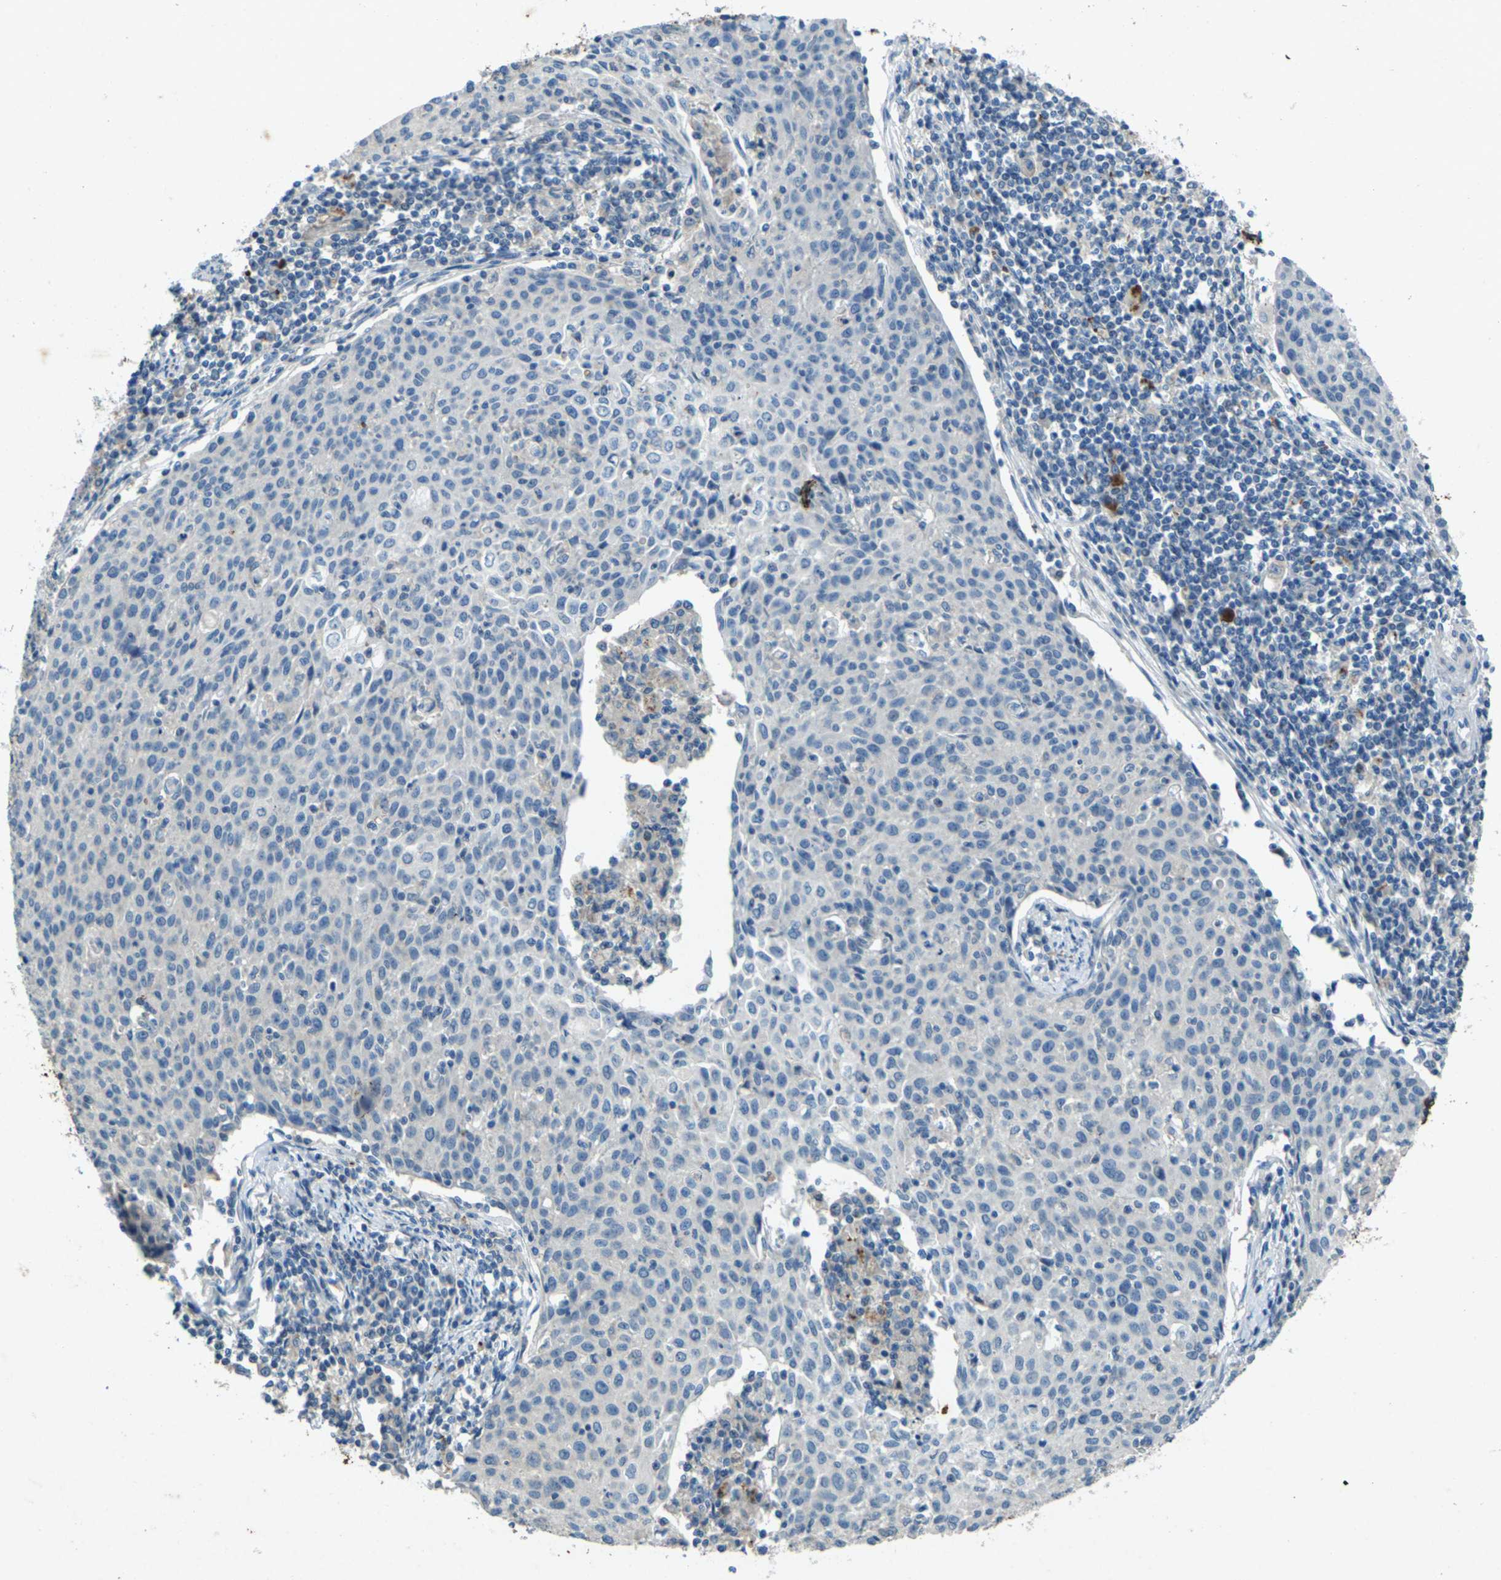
{"staining": {"intensity": "negative", "quantity": "none", "location": "none"}, "tissue": "cervical cancer", "cell_type": "Tumor cells", "image_type": "cancer", "snomed": [{"axis": "morphology", "description": "Squamous cell carcinoma, NOS"}, {"axis": "topography", "description": "Cervix"}], "caption": "Squamous cell carcinoma (cervical) was stained to show a protein in brown. There is no significant positivity in tumor cells.", "gene": "SIGLEC14", "patient": {"sex": "female", "age": 38}}